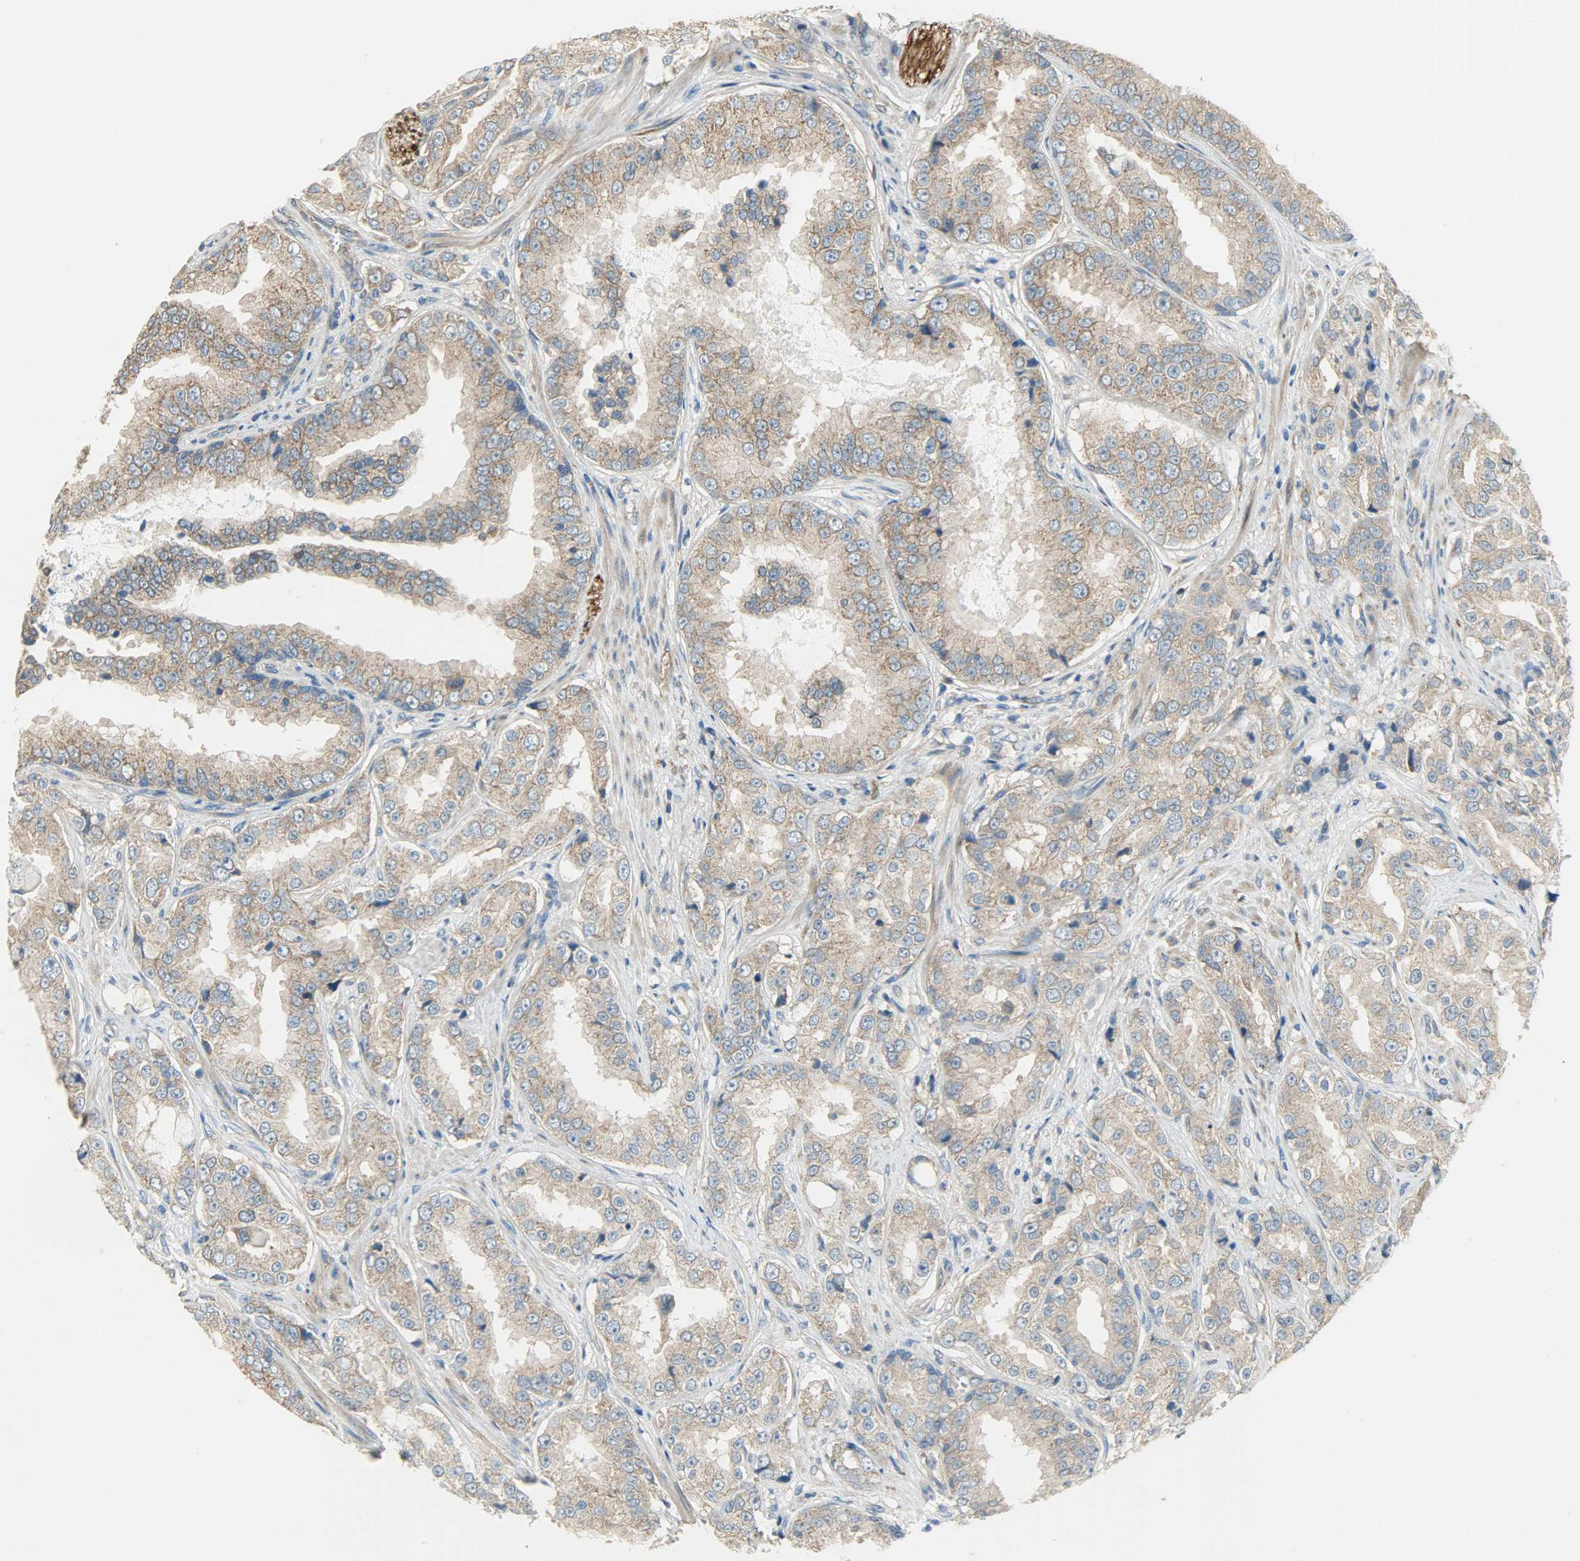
{"staining": {"intensity": "moderate", "quantity": ">75%", "location": "cytoplasmic/membranous"}, "tissue": "prostate cancer", "cell_type": "Tumor cells", "image_type": "cancer", "snomed": [{"axis": "morphology", "description": "Adenocarcinoma, High grade"}, {"axis": "topography", "description": "Prostate"}], "caption": "Immunohistochemistry of human prostate adenocarcinoma (high-grade) reveals medium levels of moderate cytoplasmic/membranous staining in approximately >75% of tumor cells. The staining is performed using DAB brown chromogen to label protein expression. The nuclei are counter-stained blue using hematoxylin.", "gene": "C1orf198", "patient": {"sex": "male", "age": 73}}